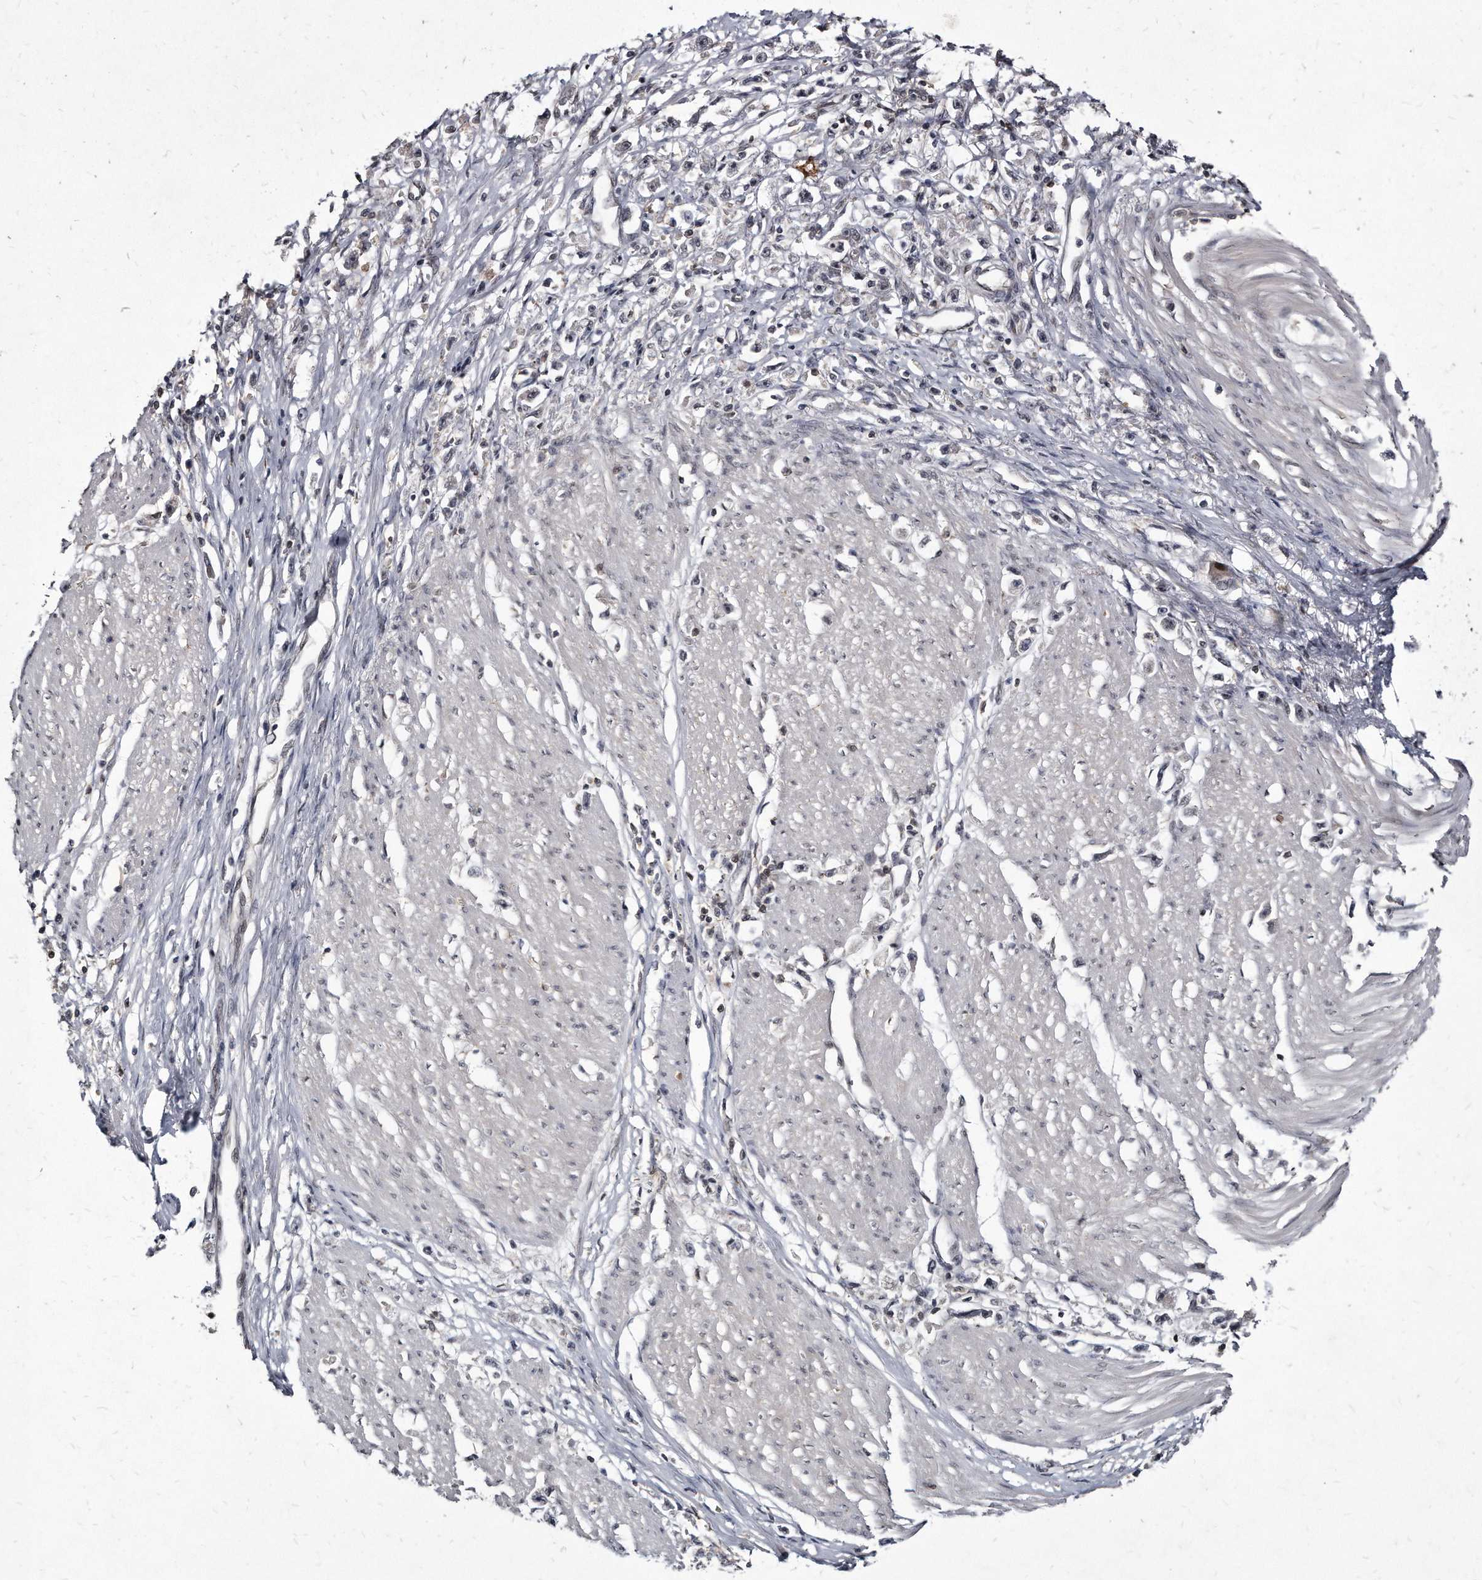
{"staining": {"intensity": "negative", "quantity": "none", "location": "none"}, "tissue": "stomach cancer", "cell_type": "Tumor cells", "image_type": "cancer", "snomed": [{"axis": "morphology", "description": "Adenocarcinoma, NOS"}, {"axis": "topography", "description": "Stomach"}], "caption": "There is no significant expression in tumor cells of stomach cancer.", "gene": "KLHDC3", "patient": {"sex": "female", "age": 59}}